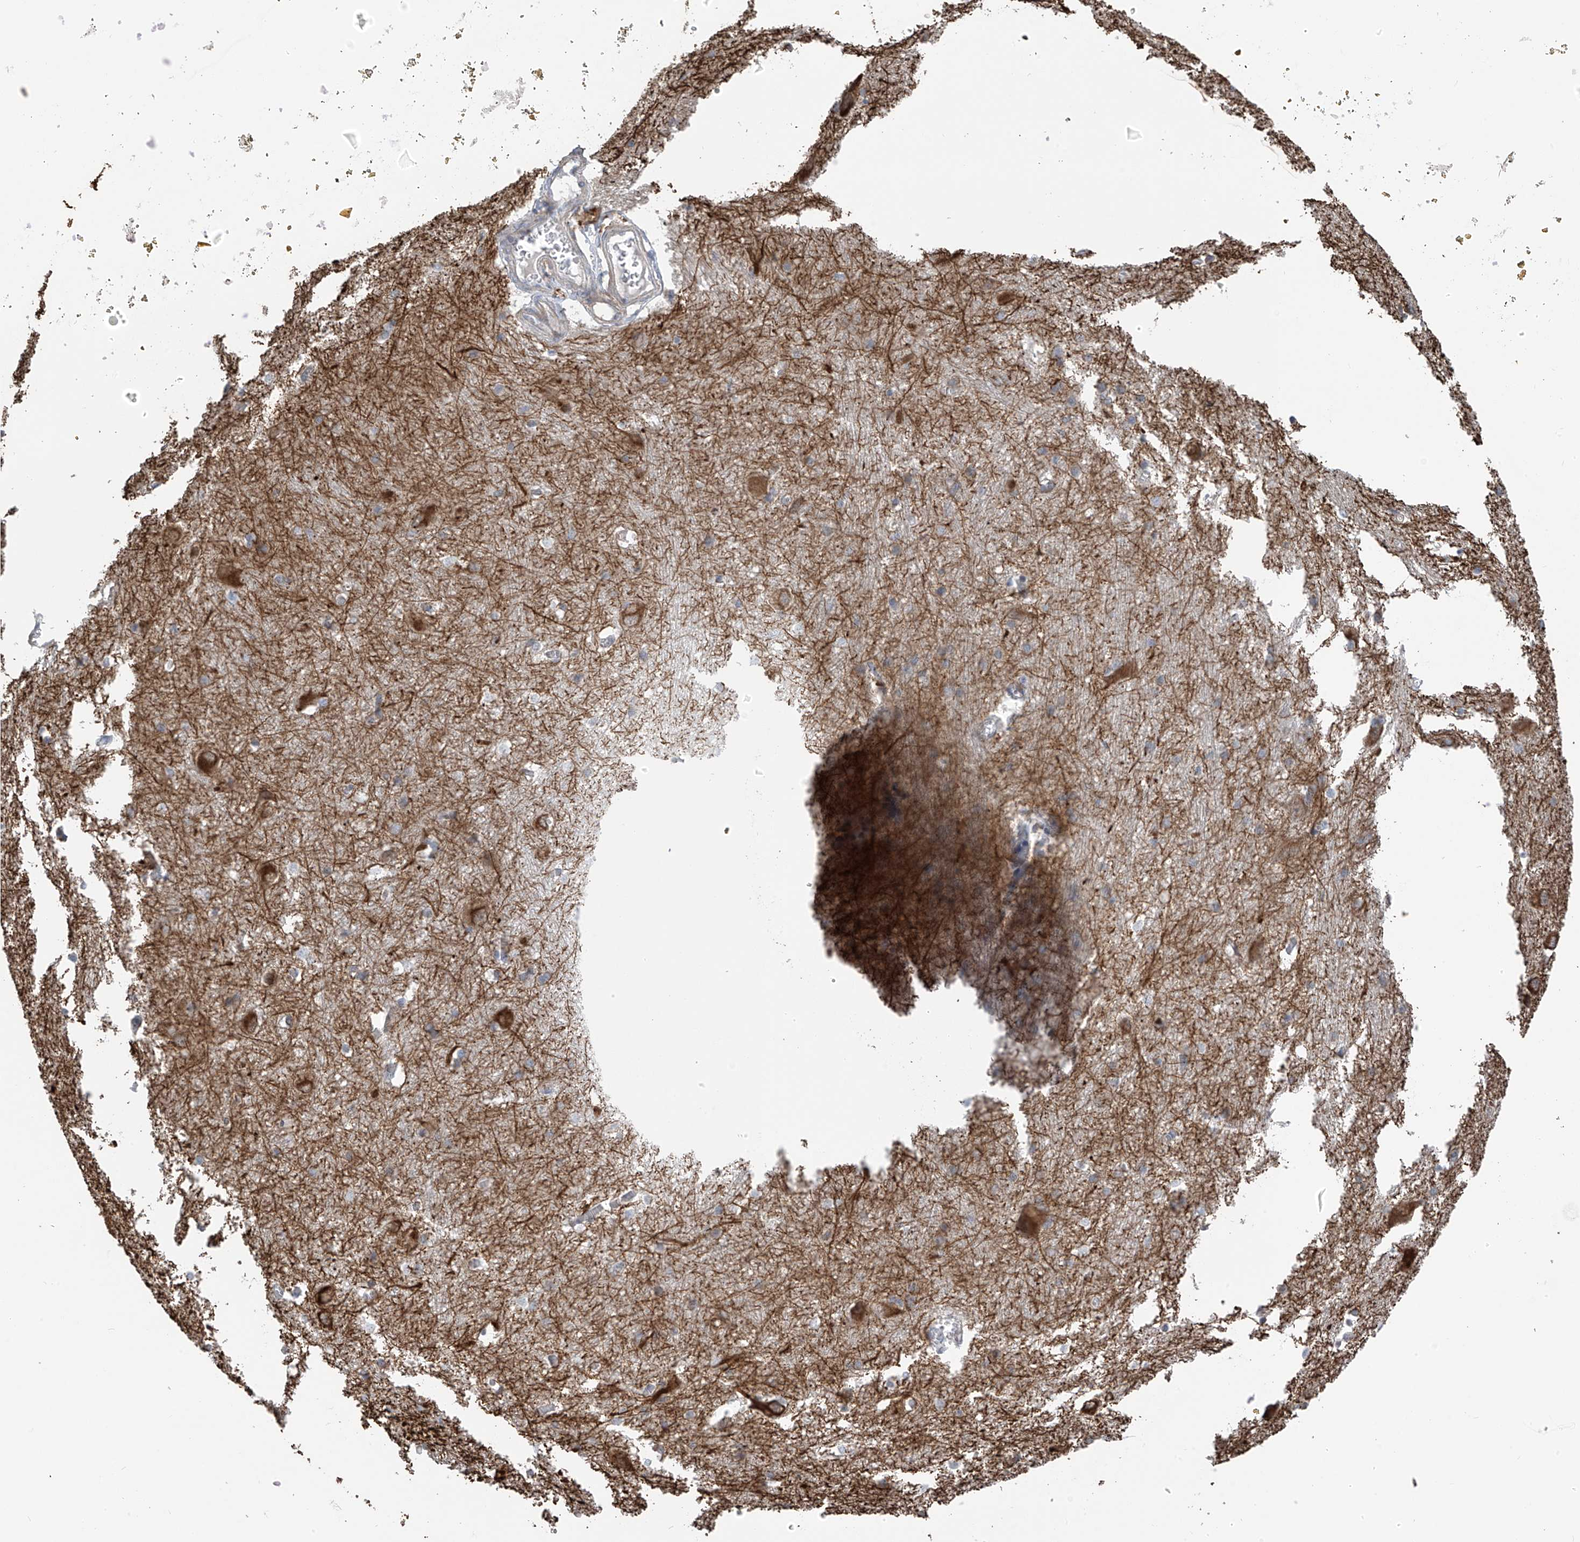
{"staining": {"intensity": "moderate", "quantity": "<25%", "location": "cytoplasmic/membranous"}, "tissue": "caudate", "cell_type": "Glial cells", "image_type": "normal", "snomed": [{"axis": "morphology", "description": "Normal tissue, NOS"}, {"axis": "topography", "description": "Lateral ventricle wall"}], "caption": "Immunohistochemistry staining of normal caudate, which displays low levels of moderate cytoplasmic/membranous positivity in about <25% of glial cells indicating moderate cytoplasmic/membranous protein positivity. The staining was performed using DAB (3,3'-diaminobenzidine) (brown) for protein detection and nuclei were counterstained in hematoxylin (blue).", "gene": "ZNF189", "patient": {"sex": "male", "age": 37}}